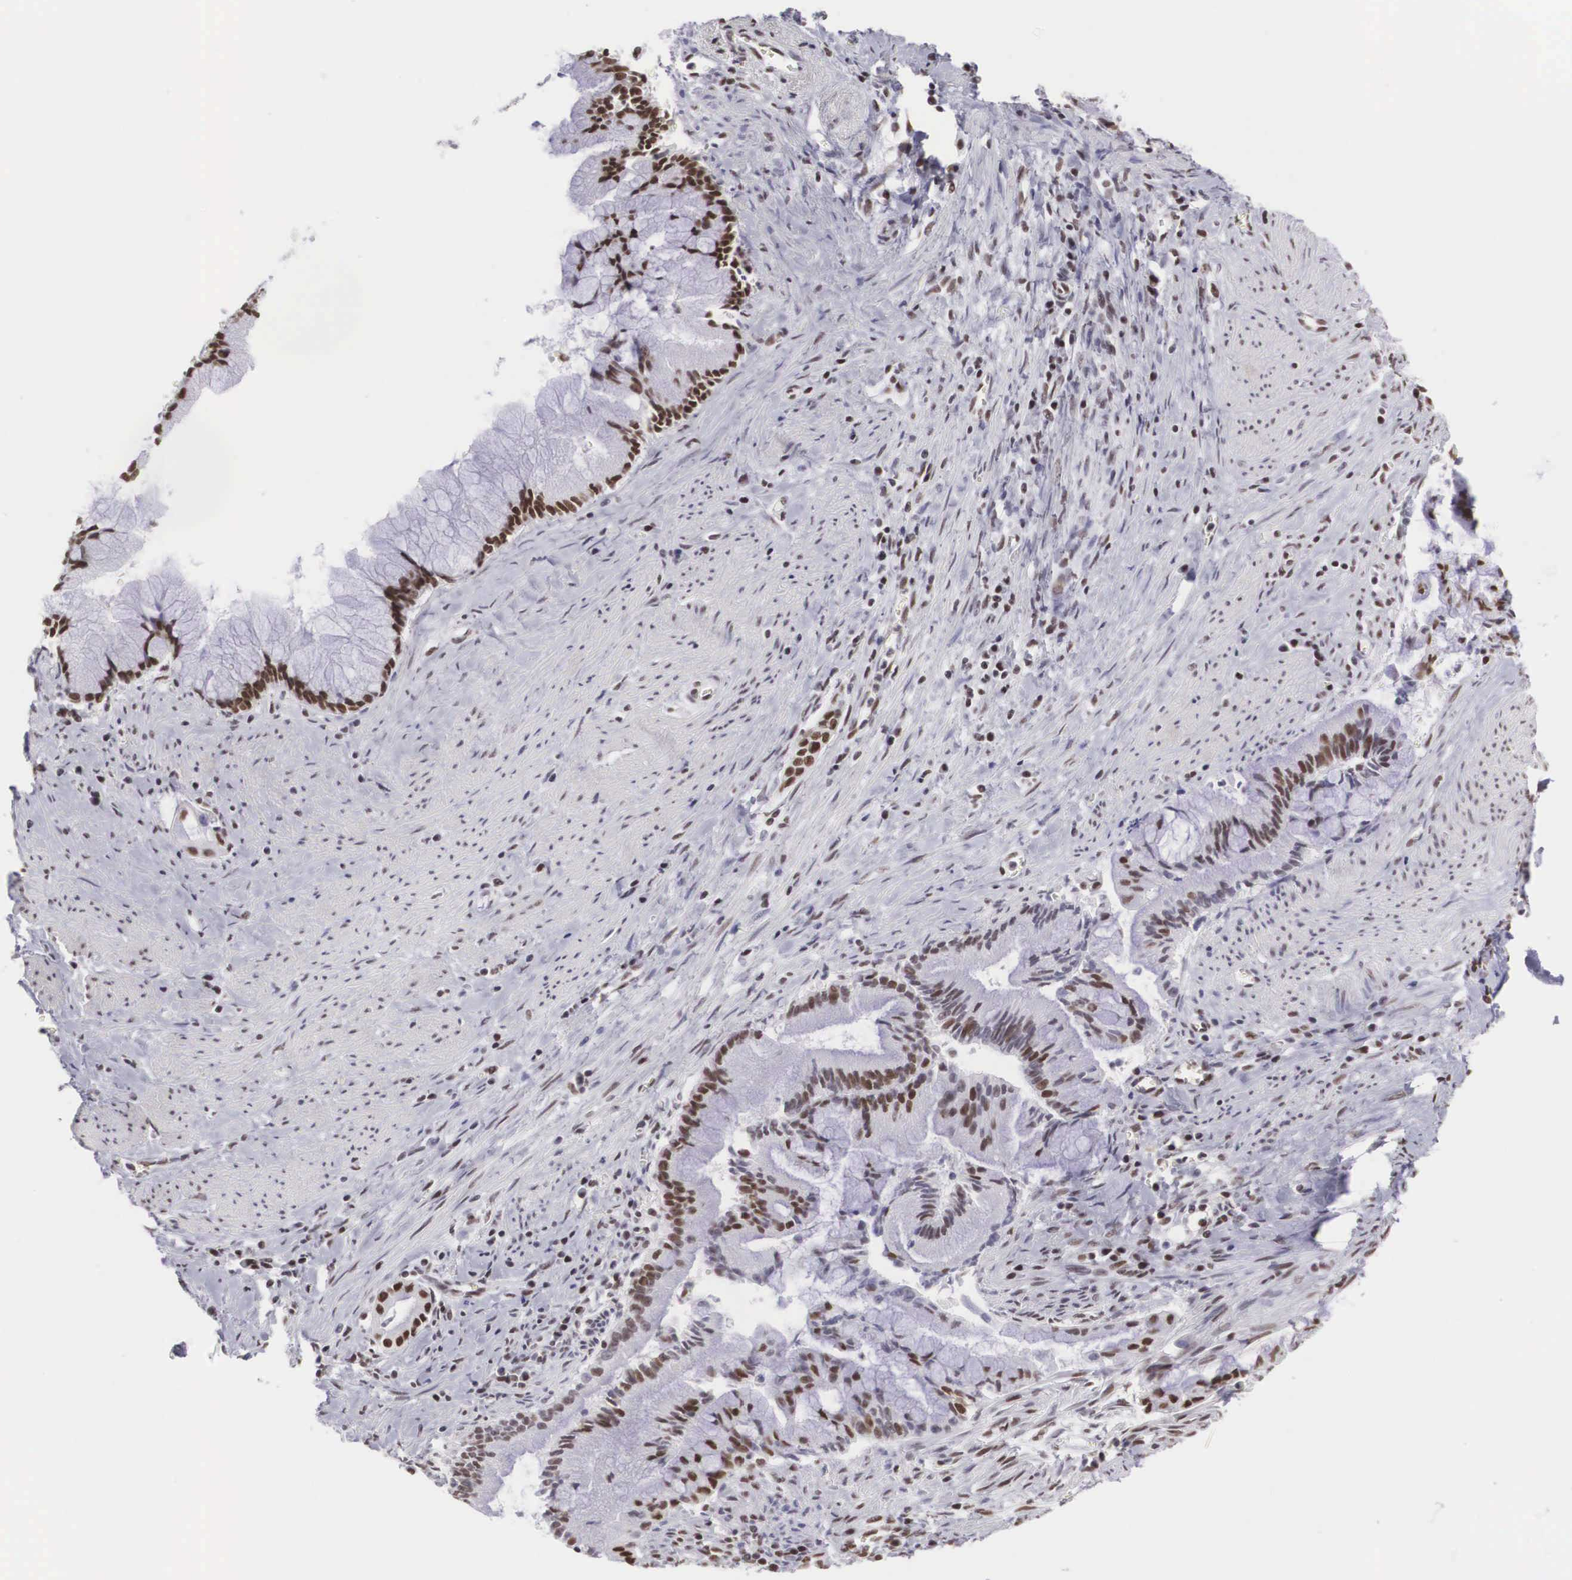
{"staining": {"intensity": "moderate", "quantity": "25%-75%", "location": "nuclear"}, "tissue": "pancreatic cancer", "cell_type": "Tumor cells", "image_type": "cancer", "snomed": [{"axis": "morphology", "description": "Adenocarcinoma, NOS"}, {"axis": "topography", "description": "Pancreas"}], "caption": "Pancreatic adenocarcinoma stained with a brown dye shows moderate nuclear positive expression in approximately 25%-75% of tumor cells.", "gene": "CSTF2", "patient": {"sex": "male", "age": 59}}